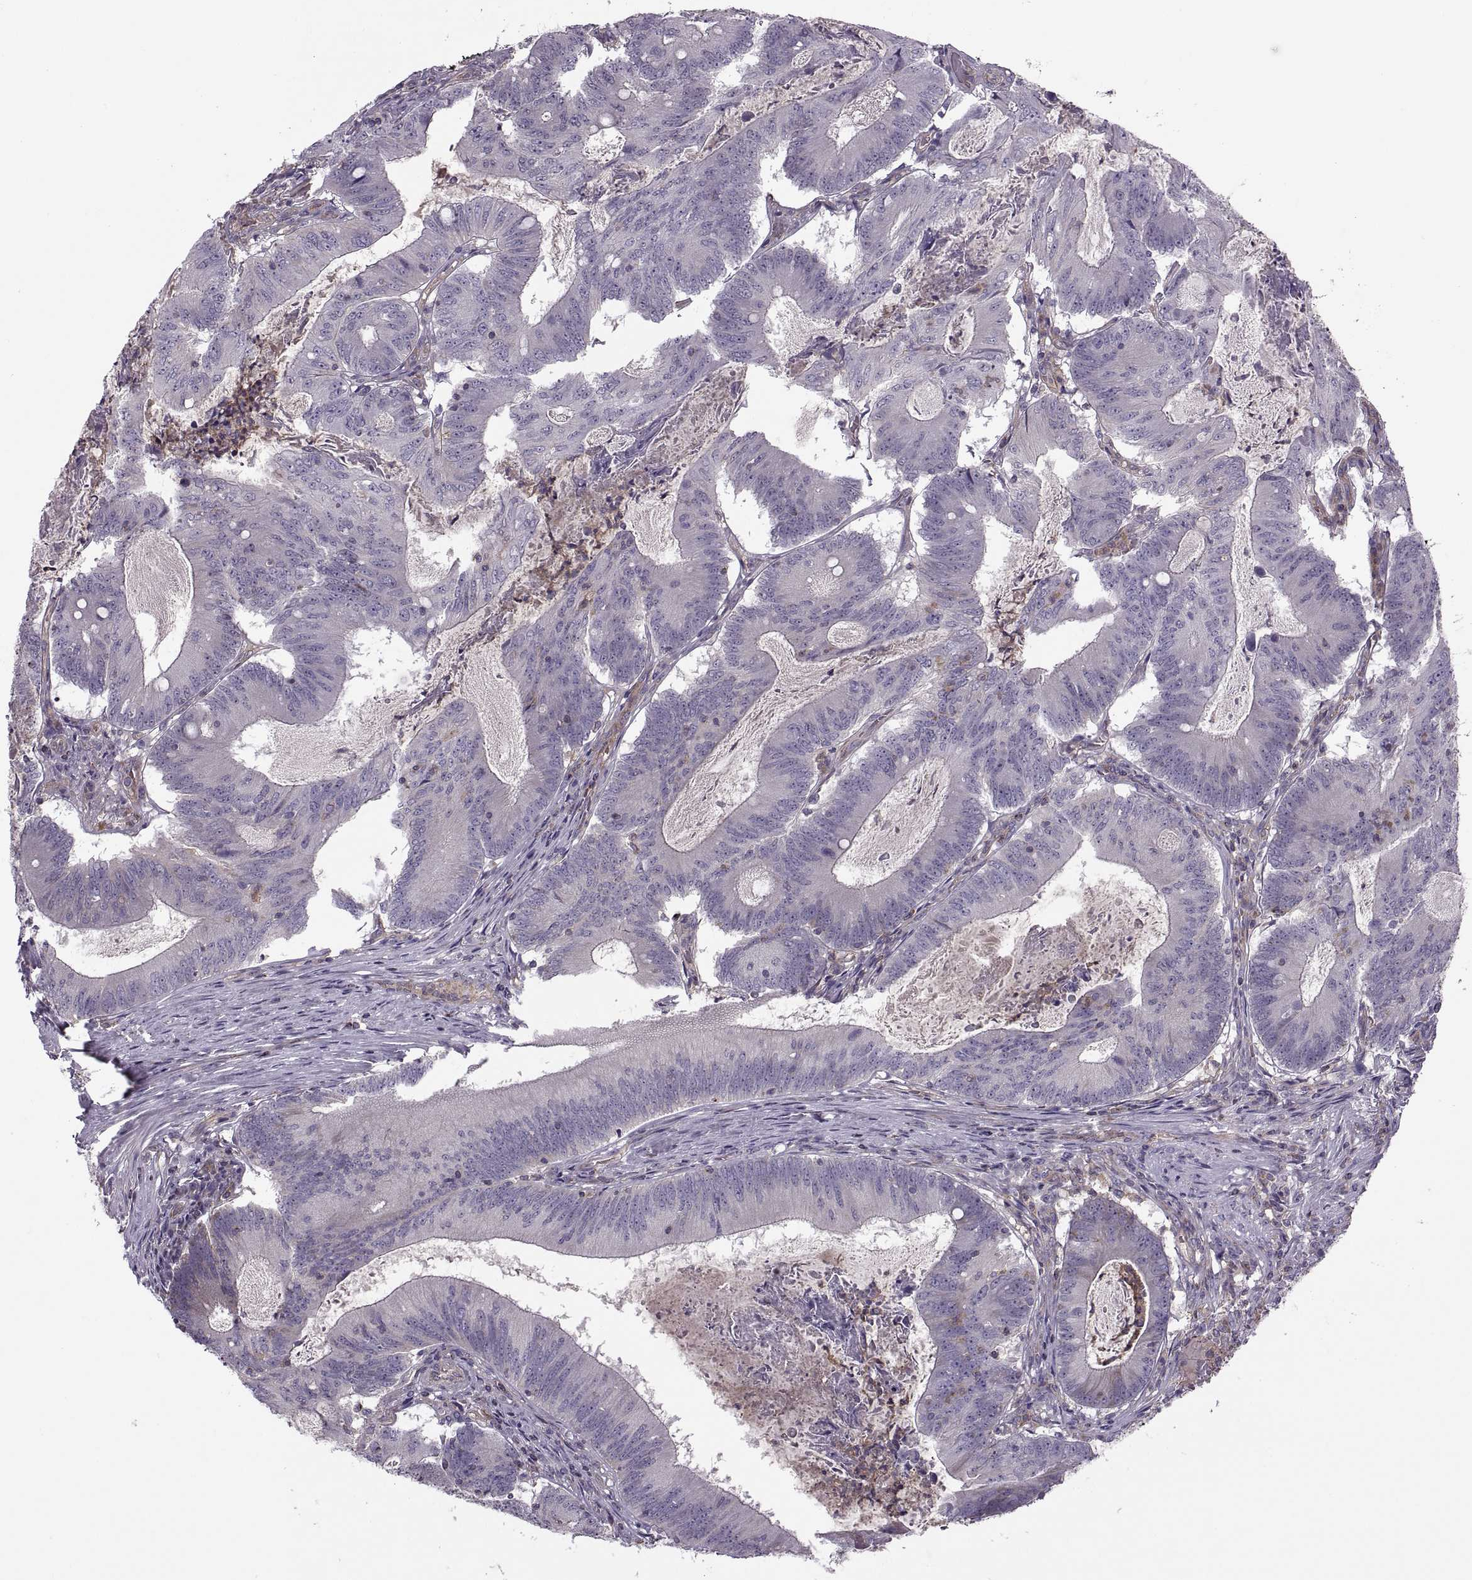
{"staining": {"intensity": "negative", "quantity": "none", "location": "none"}, "tissue": "colorectal cancer", "cell_type": "Tumor cells", "image_type": "cancer", "snomed": [{"axis": "morphology", "description": "Adenocarcinoma, NOS"}, {"axis": "topography", "description": "Colon"}], "caption": "A high-resolution histopathology image shows immunohistochemistry staining of colorectal cancer, which demonstrates no significant staining in tumor cells.", "gene": "SLC2A3", "patient": {"sex": "female", "age": 70}}